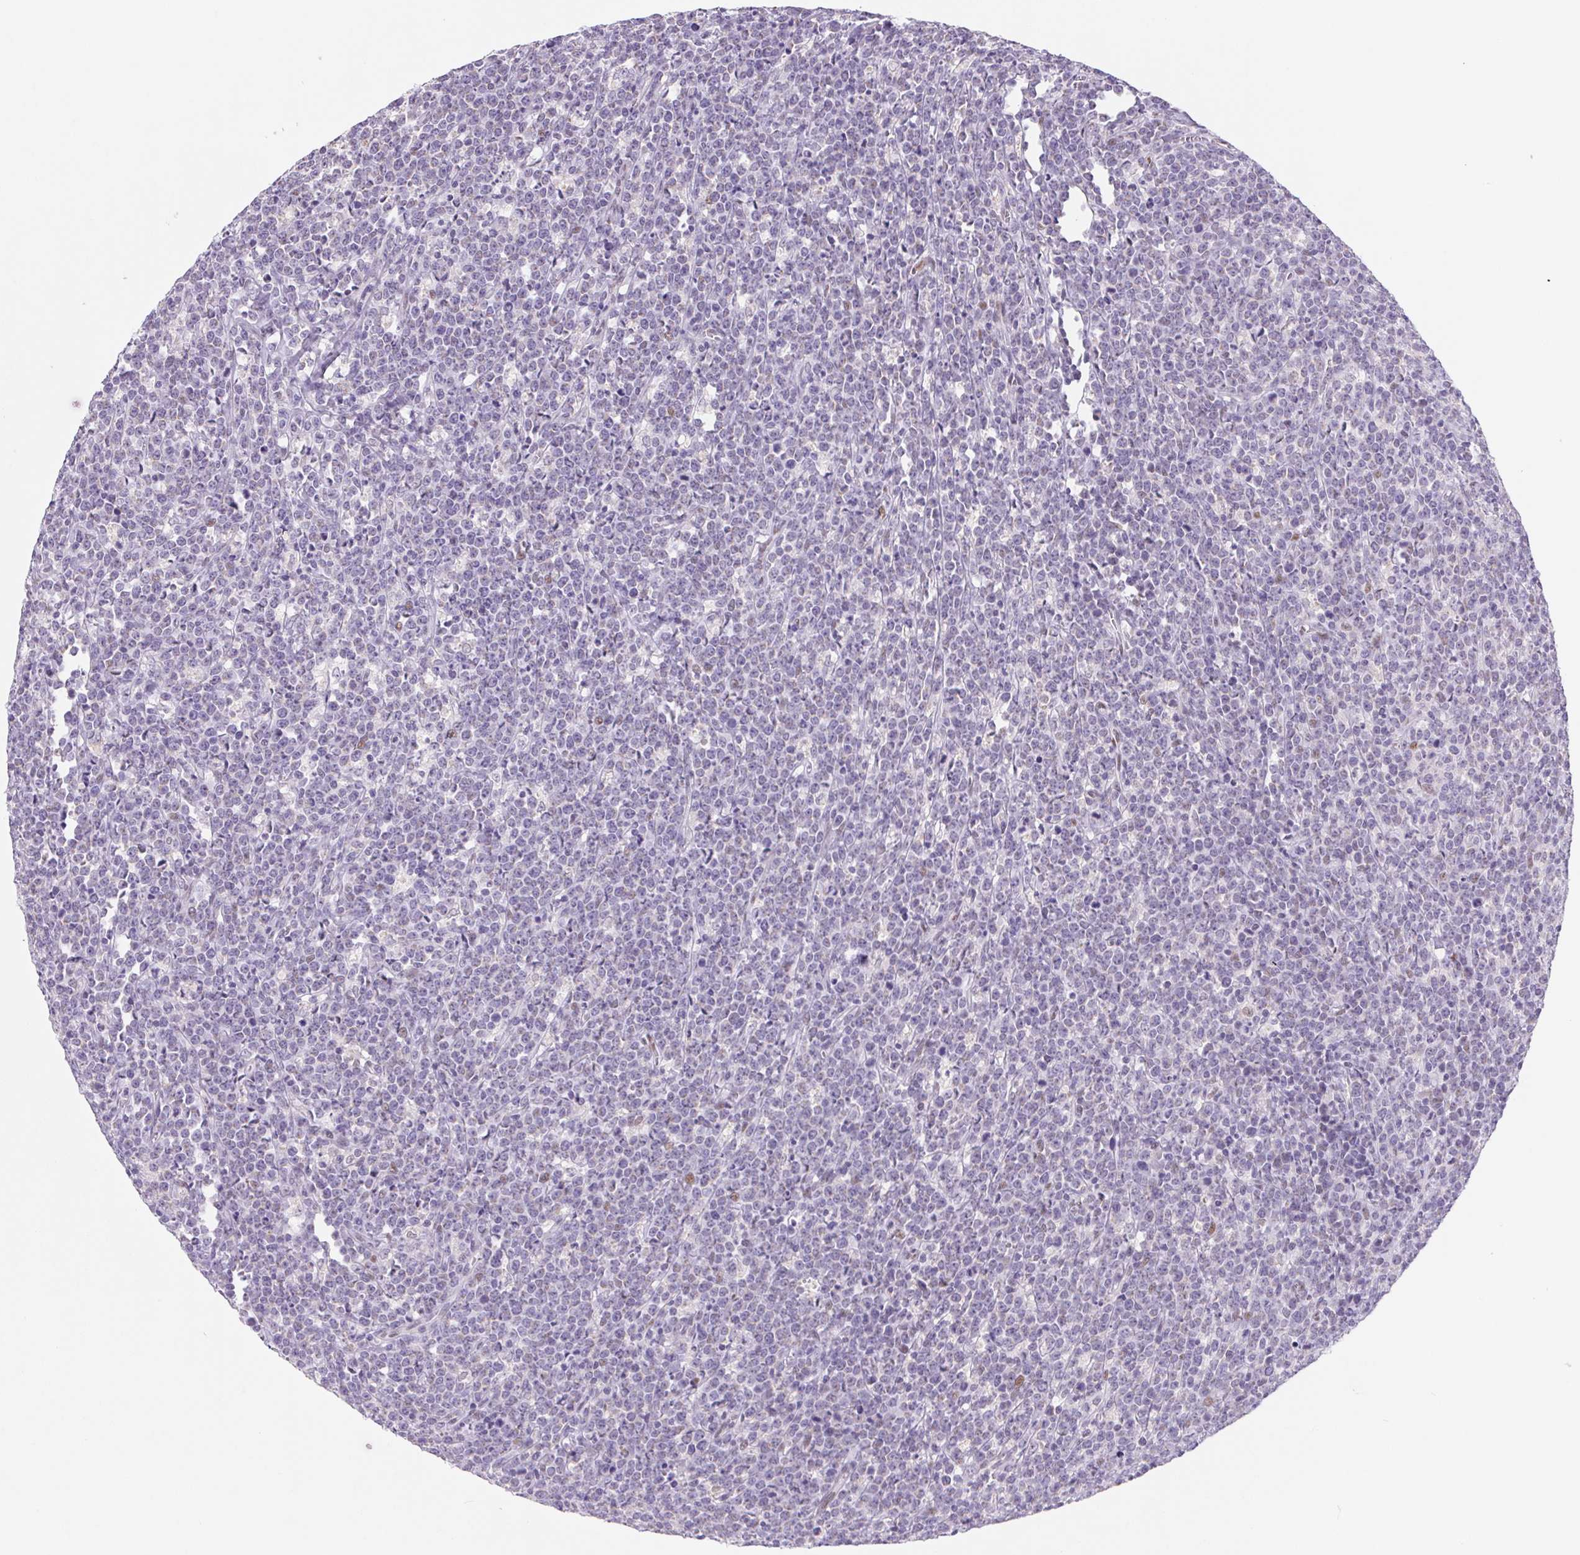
{"staining": {"intensity": "negative", "quantity": "none", "location": "none"}, "tissue": "lymphoma", "cell_type": "Tumor cells", "image_type": "cancer", "snomed": [{"axis": "morphology", "description": "Malignant lymphoma, non-Hodgkin's type, High grade"}, {"axis": "topography", "description": "Small intestine"}], "caption": "An image of human lymphoma is negative for staining in tumor cells.", "gene": "DPPA5", "patient": {"sex": "female", "age": 56}}